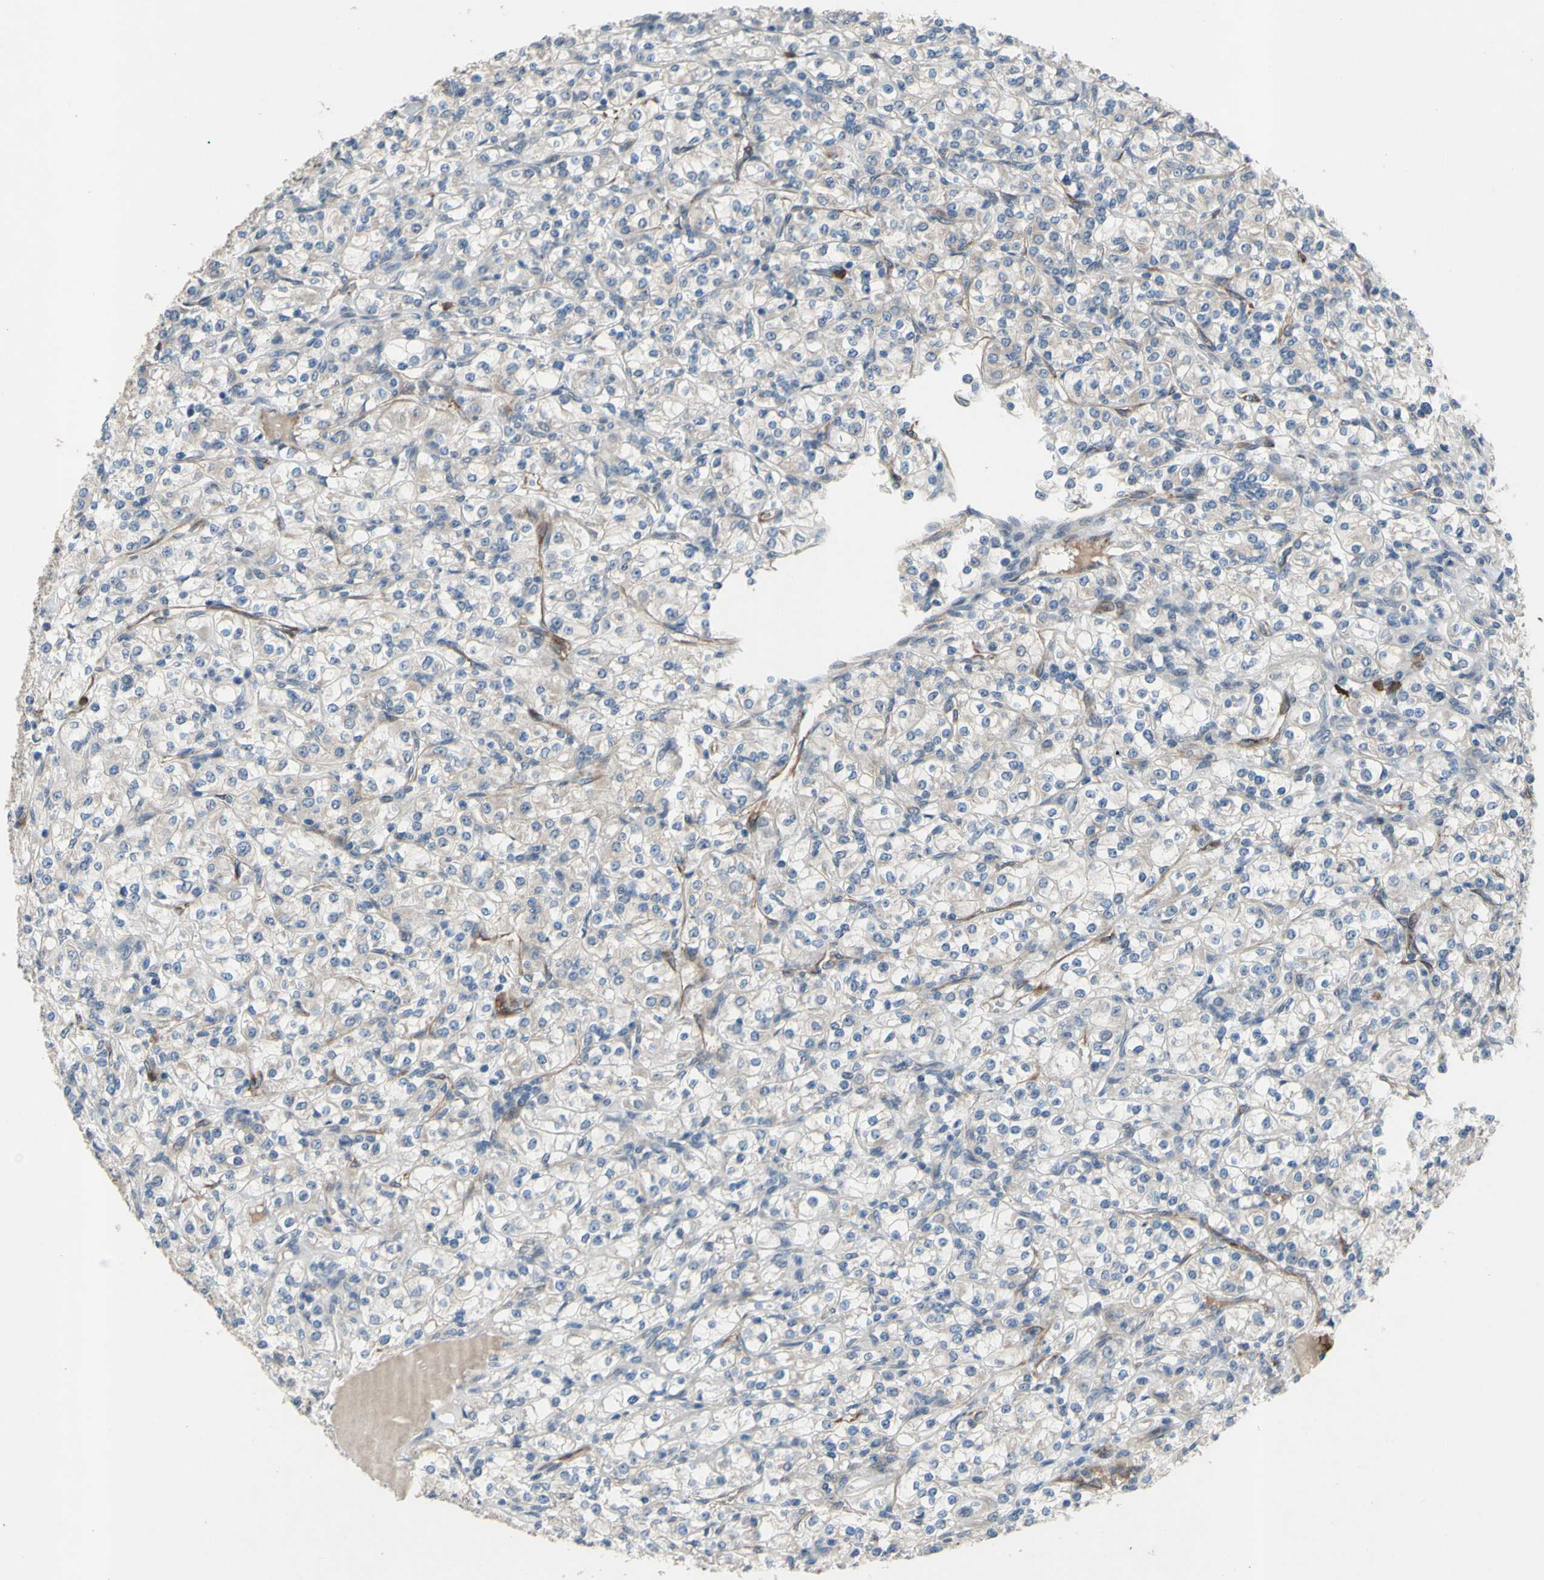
{"staining": {"intensity": "weak", "quantity": ">75%", "location": "cytoplasmic/membranous"}, "tissue": "renal cancer", "cell_type": "Tumor cells", "image_type": "cancer", "snomed": [{"axis": "morphology", "description": "Adenocarcinoma, NOS"}, {"axis": "topography", "description": "Kidney"}], "caption": "A brown stain highlights weak cytoplasmic/membranous expression of a protein in human renal adenocarcinoma tumor cells.", "gene": "GRAMD2B", "patient": {"sex": "male", "age": 77}}